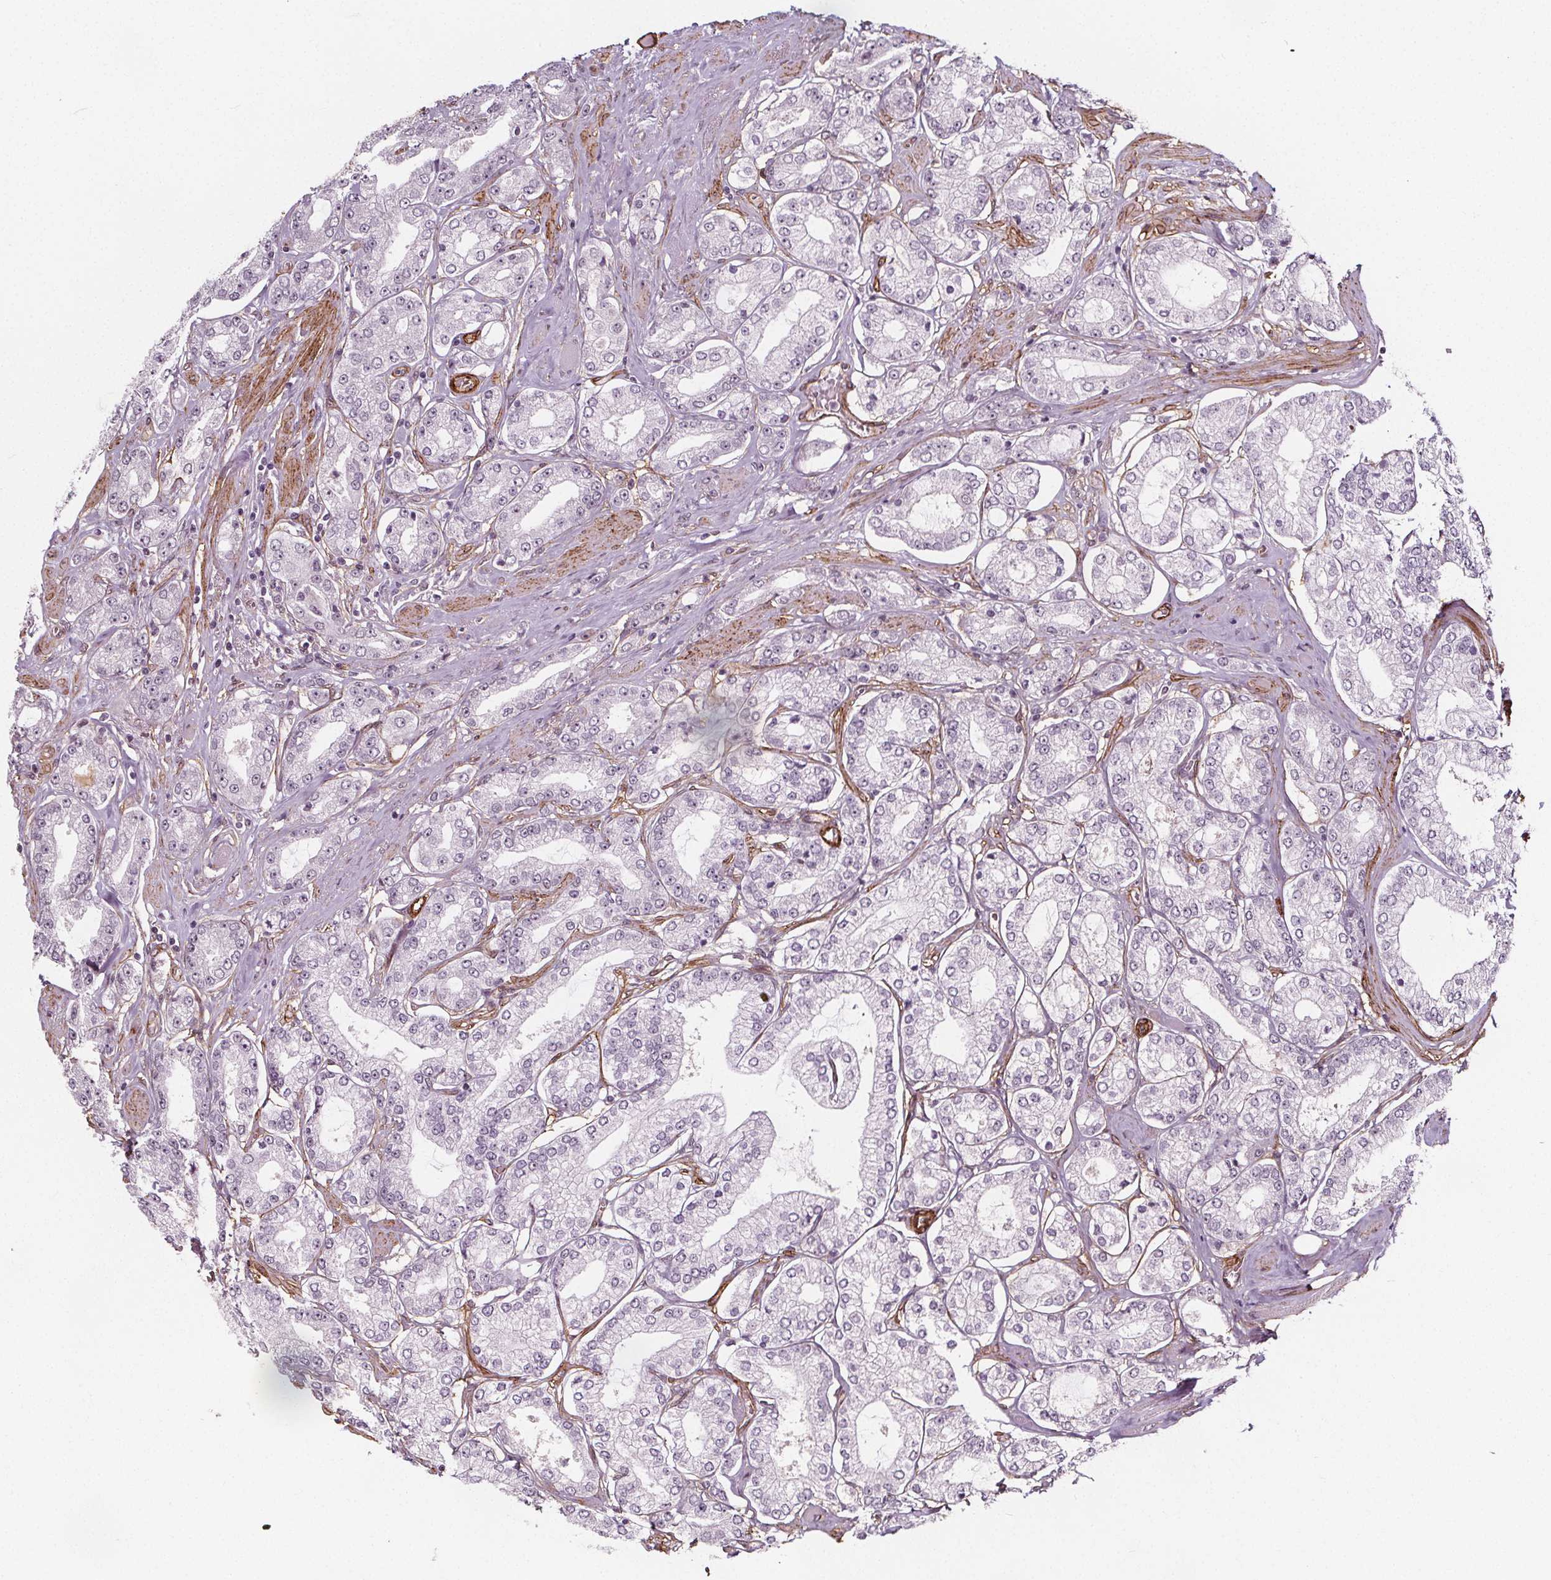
{"staining": {"intensity": "negative", "quantity": "none", "location": "none"}, "tissue": "prostate cancer", "cell_type": "Tumor cells", "image_type": "cancer", "snomed": [{"axis": "morphology", "description": "Adenocarcinoma, High grade"}, {"axis": "topography", "description": "Prostate"}], "caption": "A high-resolution micrograph shows immunohistochemistry staining of prostate cancer, which displays no significant staining in tumor cells.", "gene": "HAS1", "patient": {"sex": "male", "age": 68}}